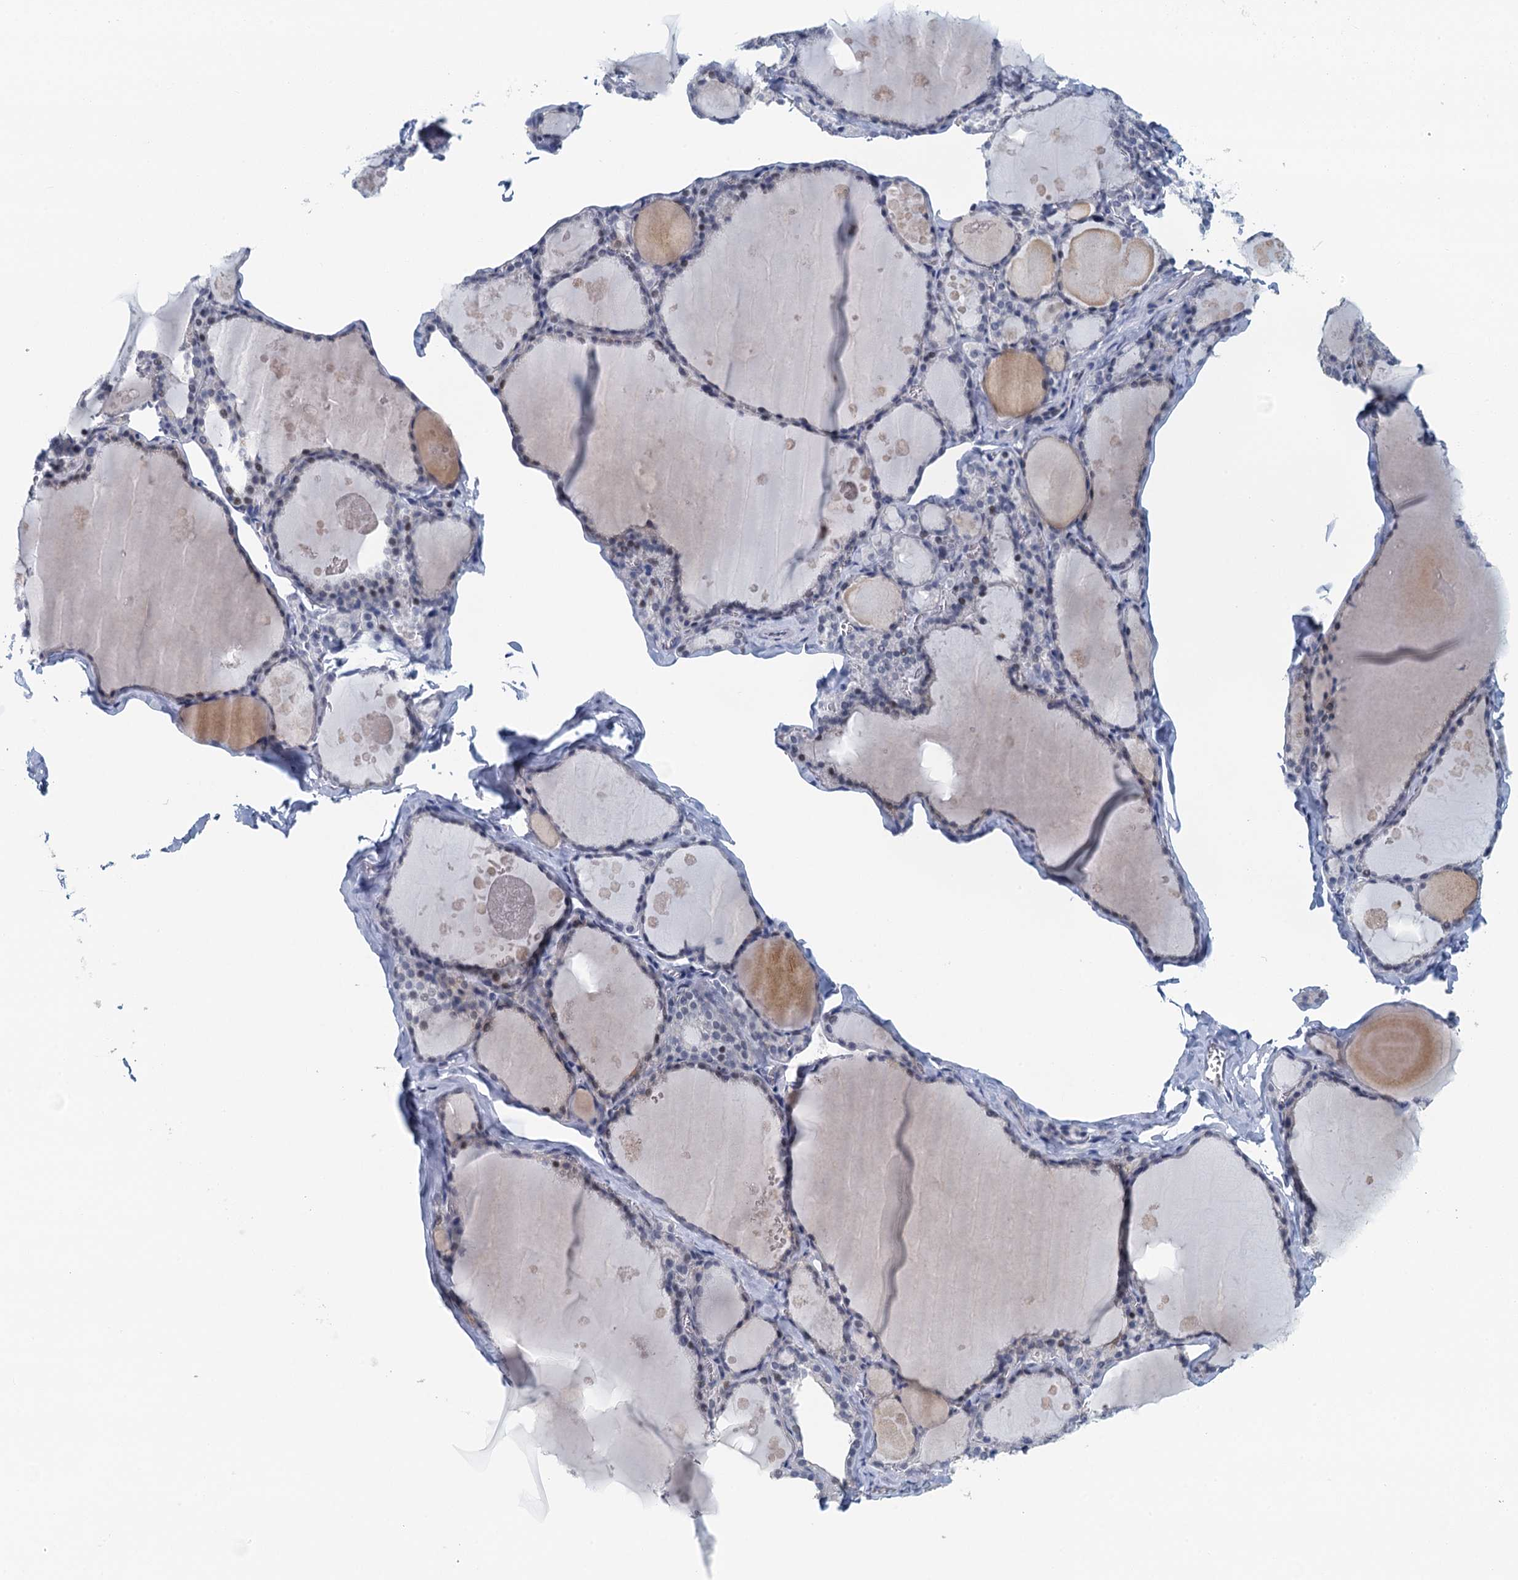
{"staining": {"intensity": "moderate", "quantity": "25%-75%", "location": "nuclear"}, "tissue": "thyroid gland", "cell_type": "Glandular cells", "image_type": "normal", "snomed": [{"axis": "morphology", "description": "Normal tissue, NOS"}, {"axis": "topography", "description": "Thyroid gland"}], "caption": "IHC (DAB) staining of benign thyroid gland reveals moderate nuclear protein staining in about 25%-75% of glandular cells. Immunohistochemistry stains the protein in brown and the nuclei are stained blue.", "gene": "TTLL9", "patient": {"sex": "male", "age": 56}}